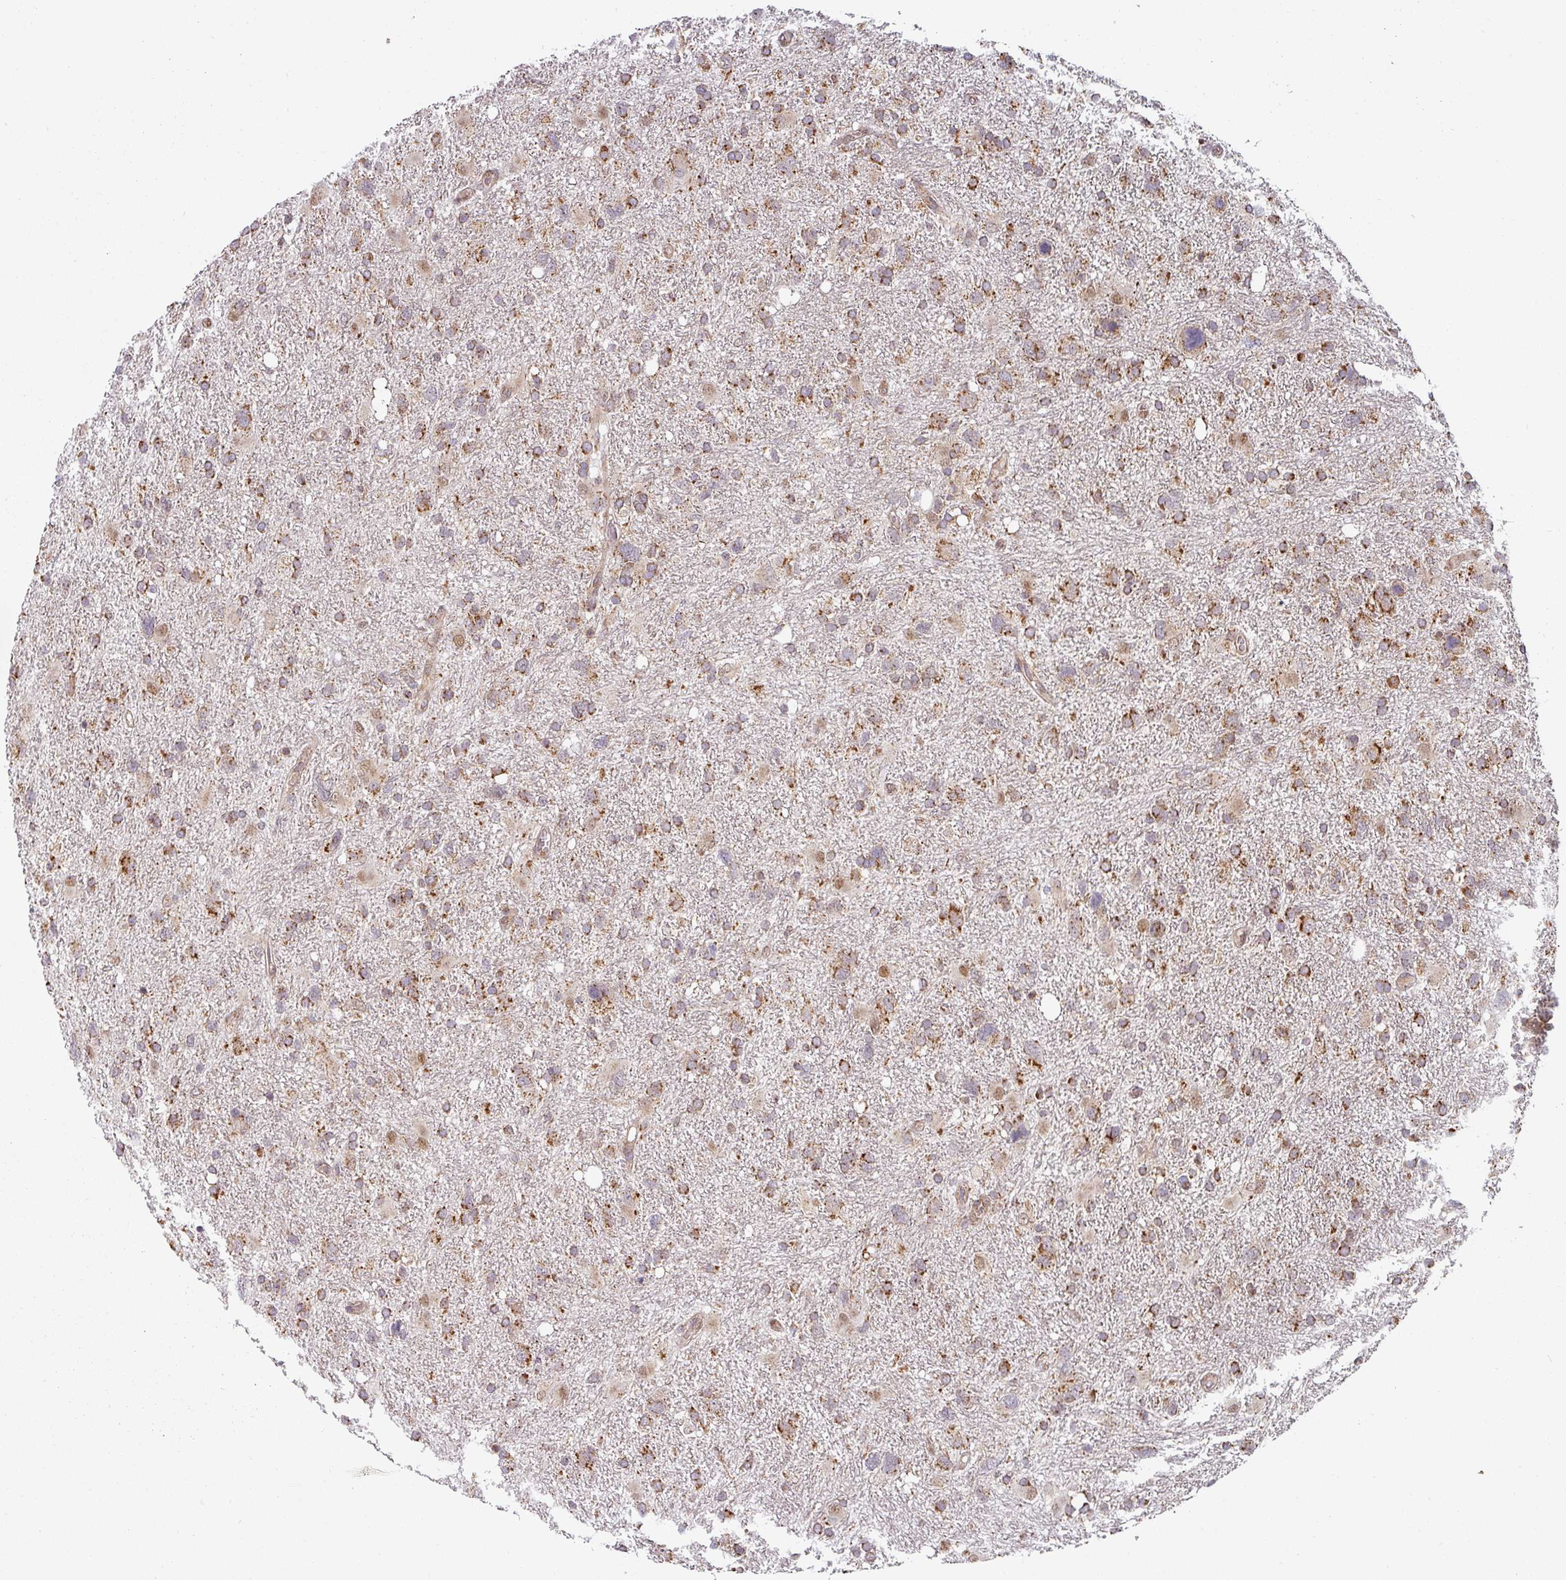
{"staining": {"intensity": "moderate", "quantity": ">75%", "location": "cytoplasmic/membranous"}, "tissue": "glioma", "cell_type": "Tumor cells", "image_type": "cancer", "snomed": [{"axis": "morphology", "description": "Glioma, malignant, High grade"}, {"axis": "topography", "description": "Brain"}], "caption": "A brown stain labels moderate cytoplasmic/membranous expression of a protein in malignant glioma (high-grade) tumor cells. The protein of interest is shown in brown color, while the nuclei are stained blue.", "gene": "MRPS16", "patient": {"sex": "male", "age": 61}}